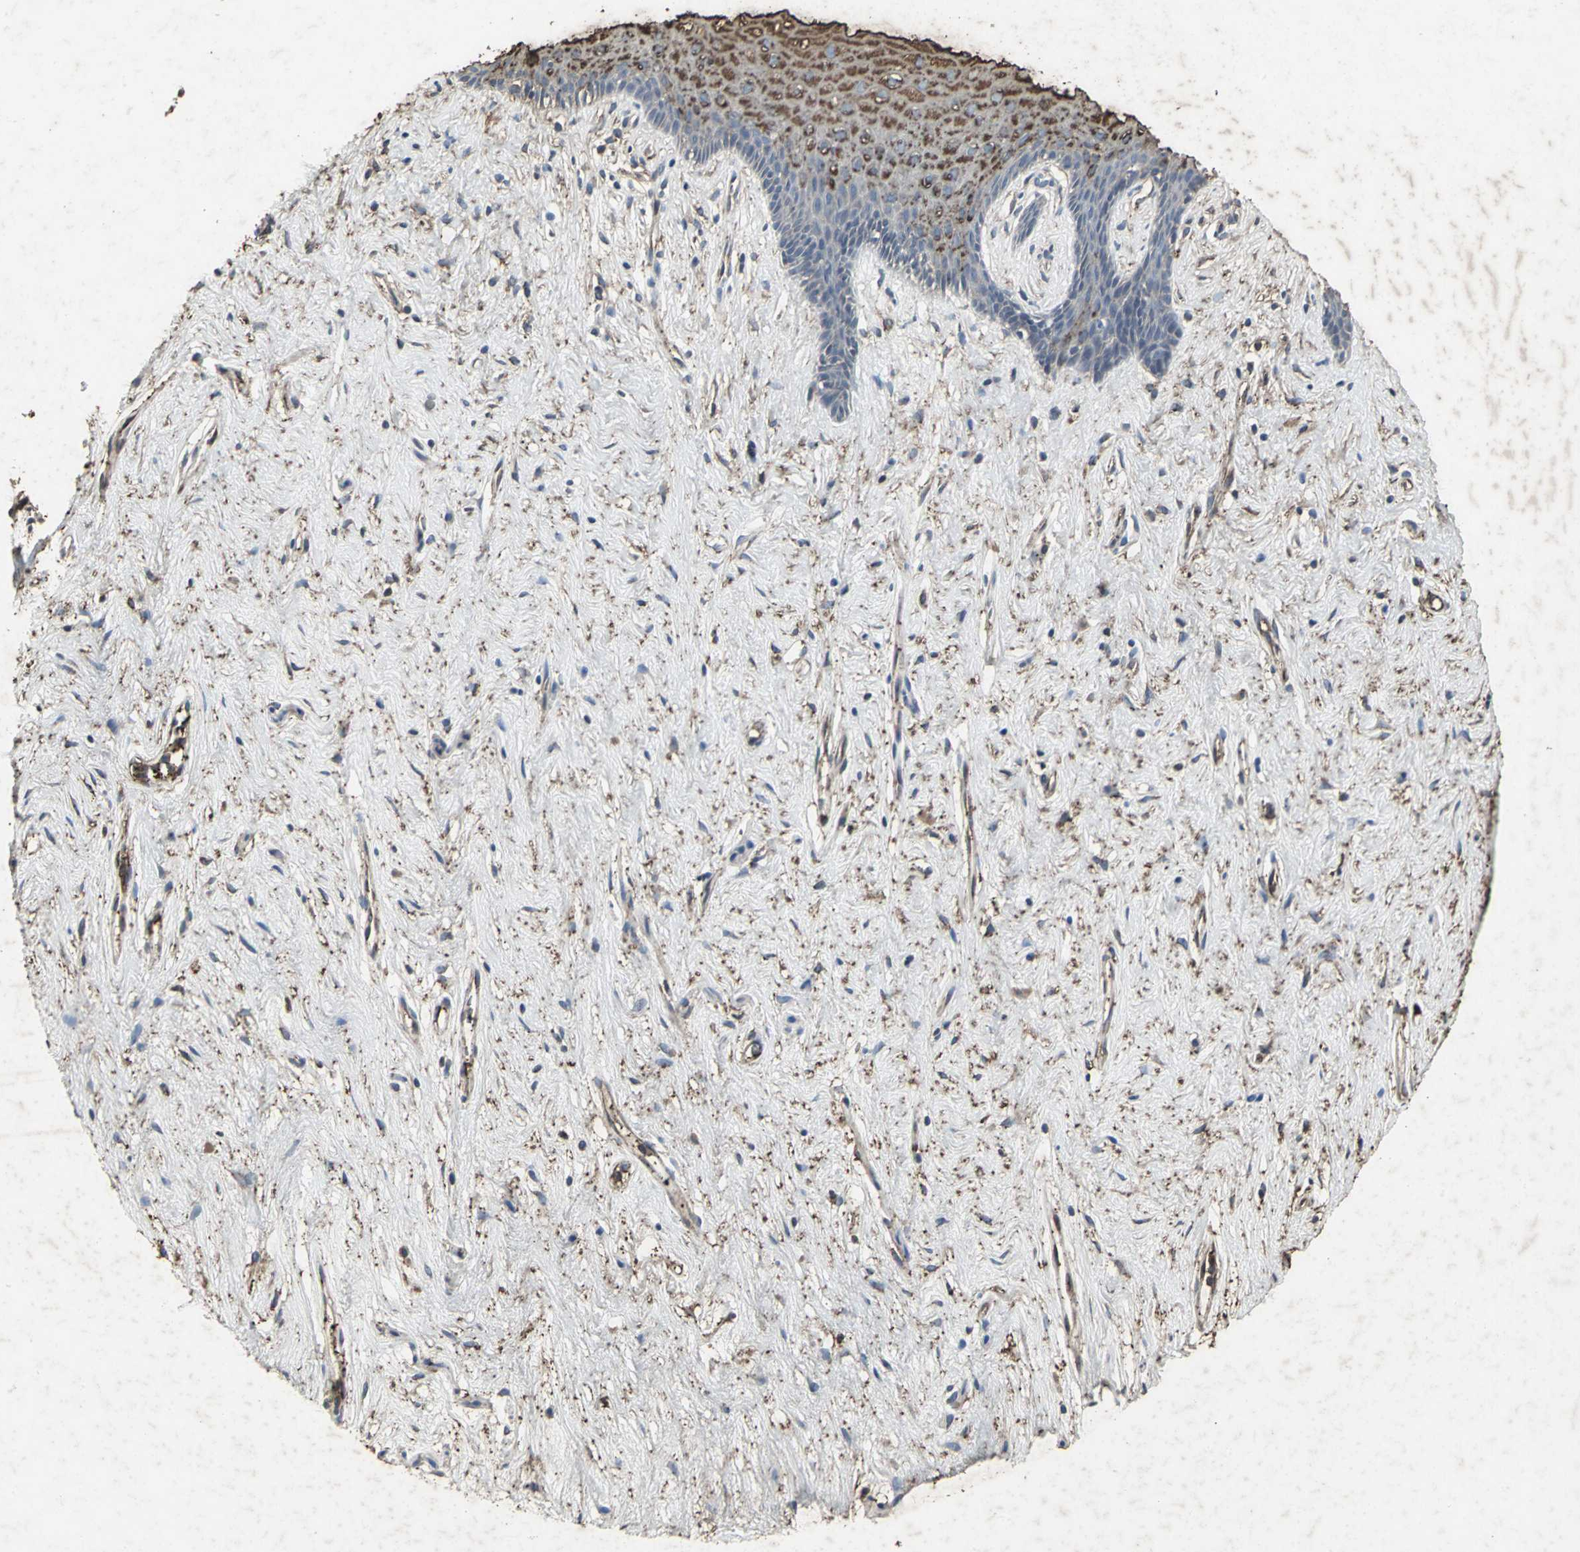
{"staining": {"intensity": "strong", "quantity": "25%-75%", "location": "cytoplasmic/membranous"}, "tissue": "vagina", "cell_type": "Squamous epithelial cells", "image_type": "normal", "snomed": [{"axis": "morphology", "description": "Normal tissue, NOS"}, {"axis": "topography", "description": "Vagina"}], "caption": "A high-resolution histopathology image shows IHC staining of unremarkable vagina, which demonstrates strong cytoplasmic/membranous expression in about 25%-75% of squamous epithelial cells. Immunohistochemistry (ihc) stains the protein in brown and the nuclei are stained blue.", "gene": "CCR9", "patient": {"sex": "female", "age": 44}}